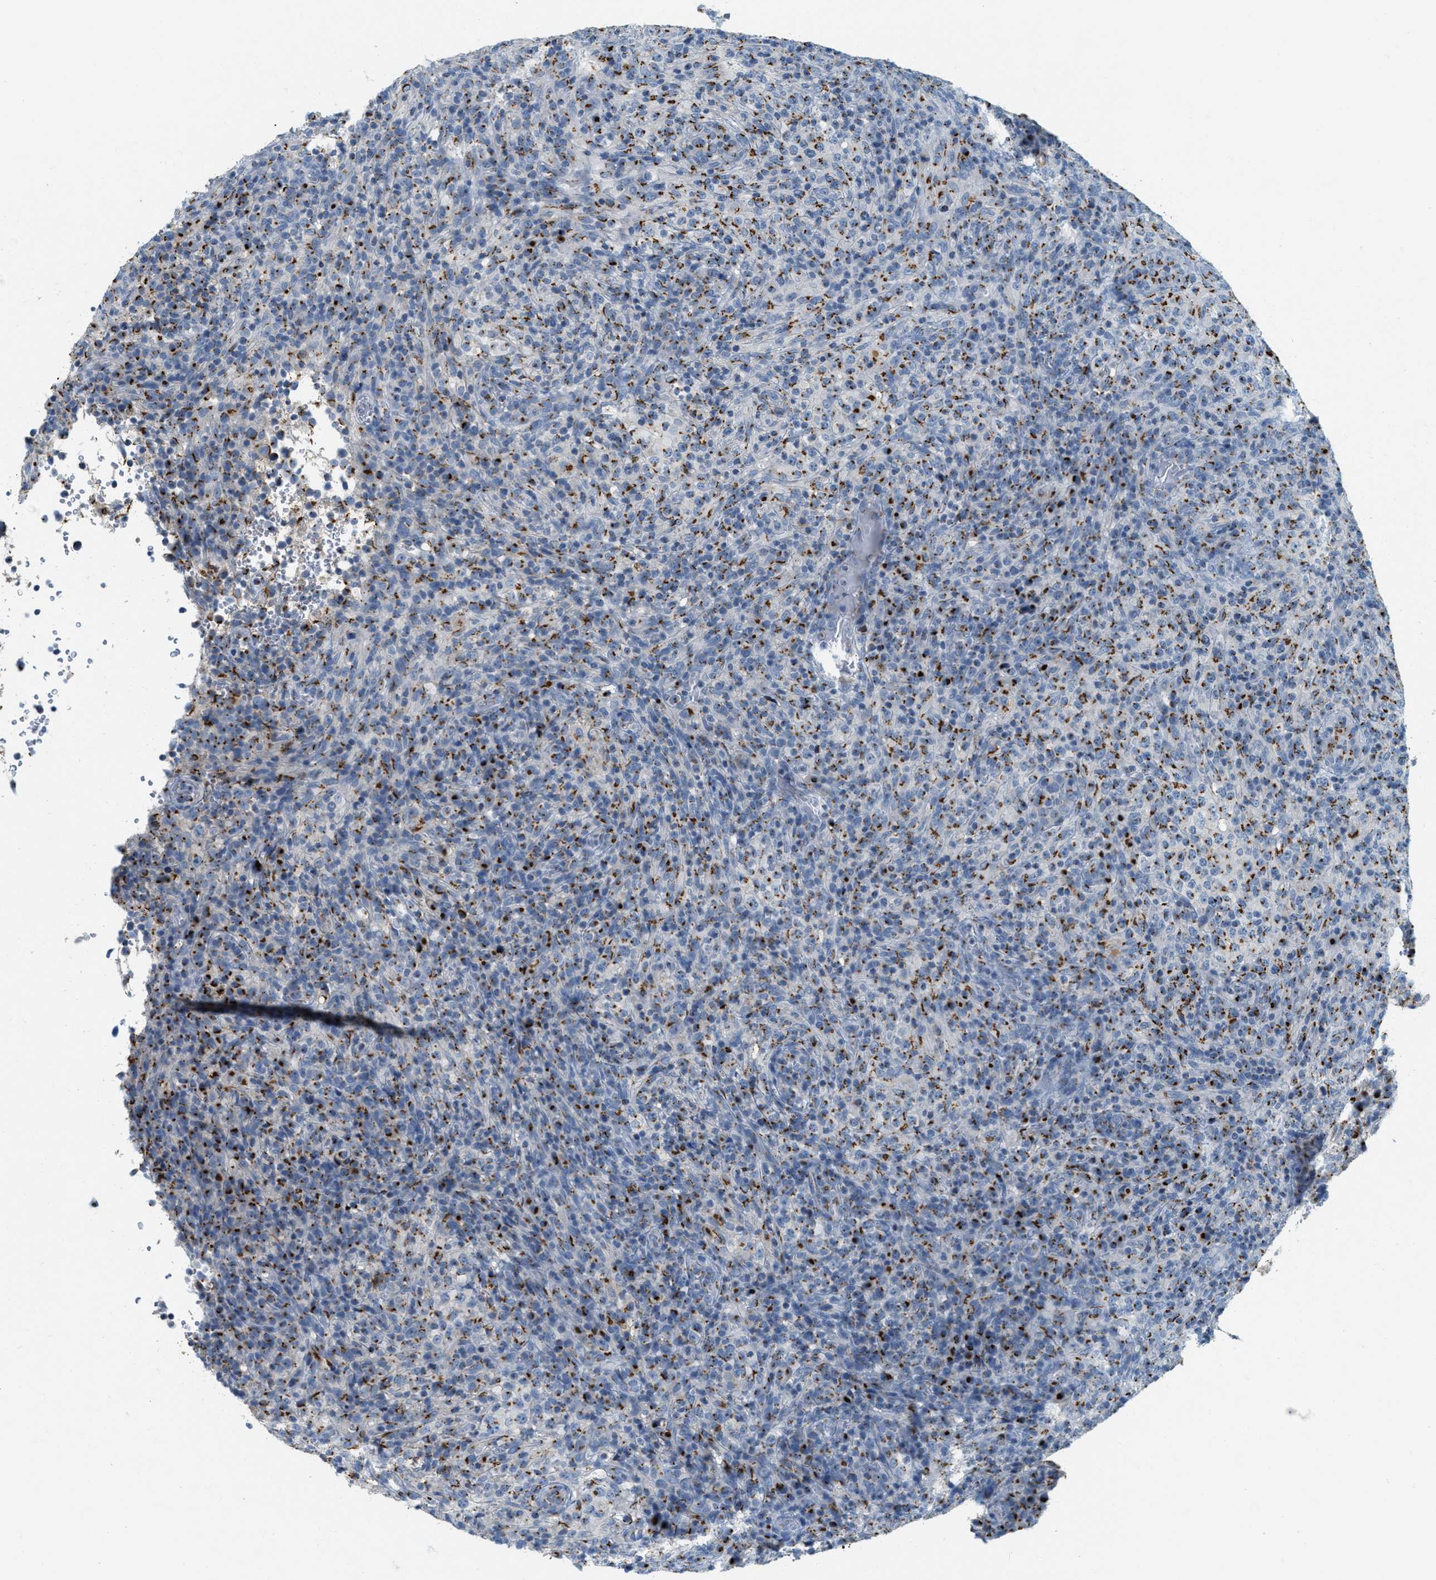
{"staining": {"intensity": "strong", "quantity": "25%-75%", "location": "cytoplasmic/membranous"}, "tissue": "lymphoma", "cell_type": "Tumor cells", "image_type": "cancer", "snomed": [{"axis": "morphology", "description": "Malignant lymphoma, non-Hodgkin's type, High grade"}, {"axis": "topography", "description": "Lymph node"}], "caption": "High-power microscopy captured an immunohistochemistry image of lymphoma, revealing strong cytoplasmic/membranous staining in about 25%-75% of tumor cells. (Stains: DAB (3,3'-diaminobenzidine) in brown, nuclei in blue, Microscopy: brightfield microscopy at high magnification).", "gene": "ENTPD4", "patient": {"sex": "female", "age": 76}}